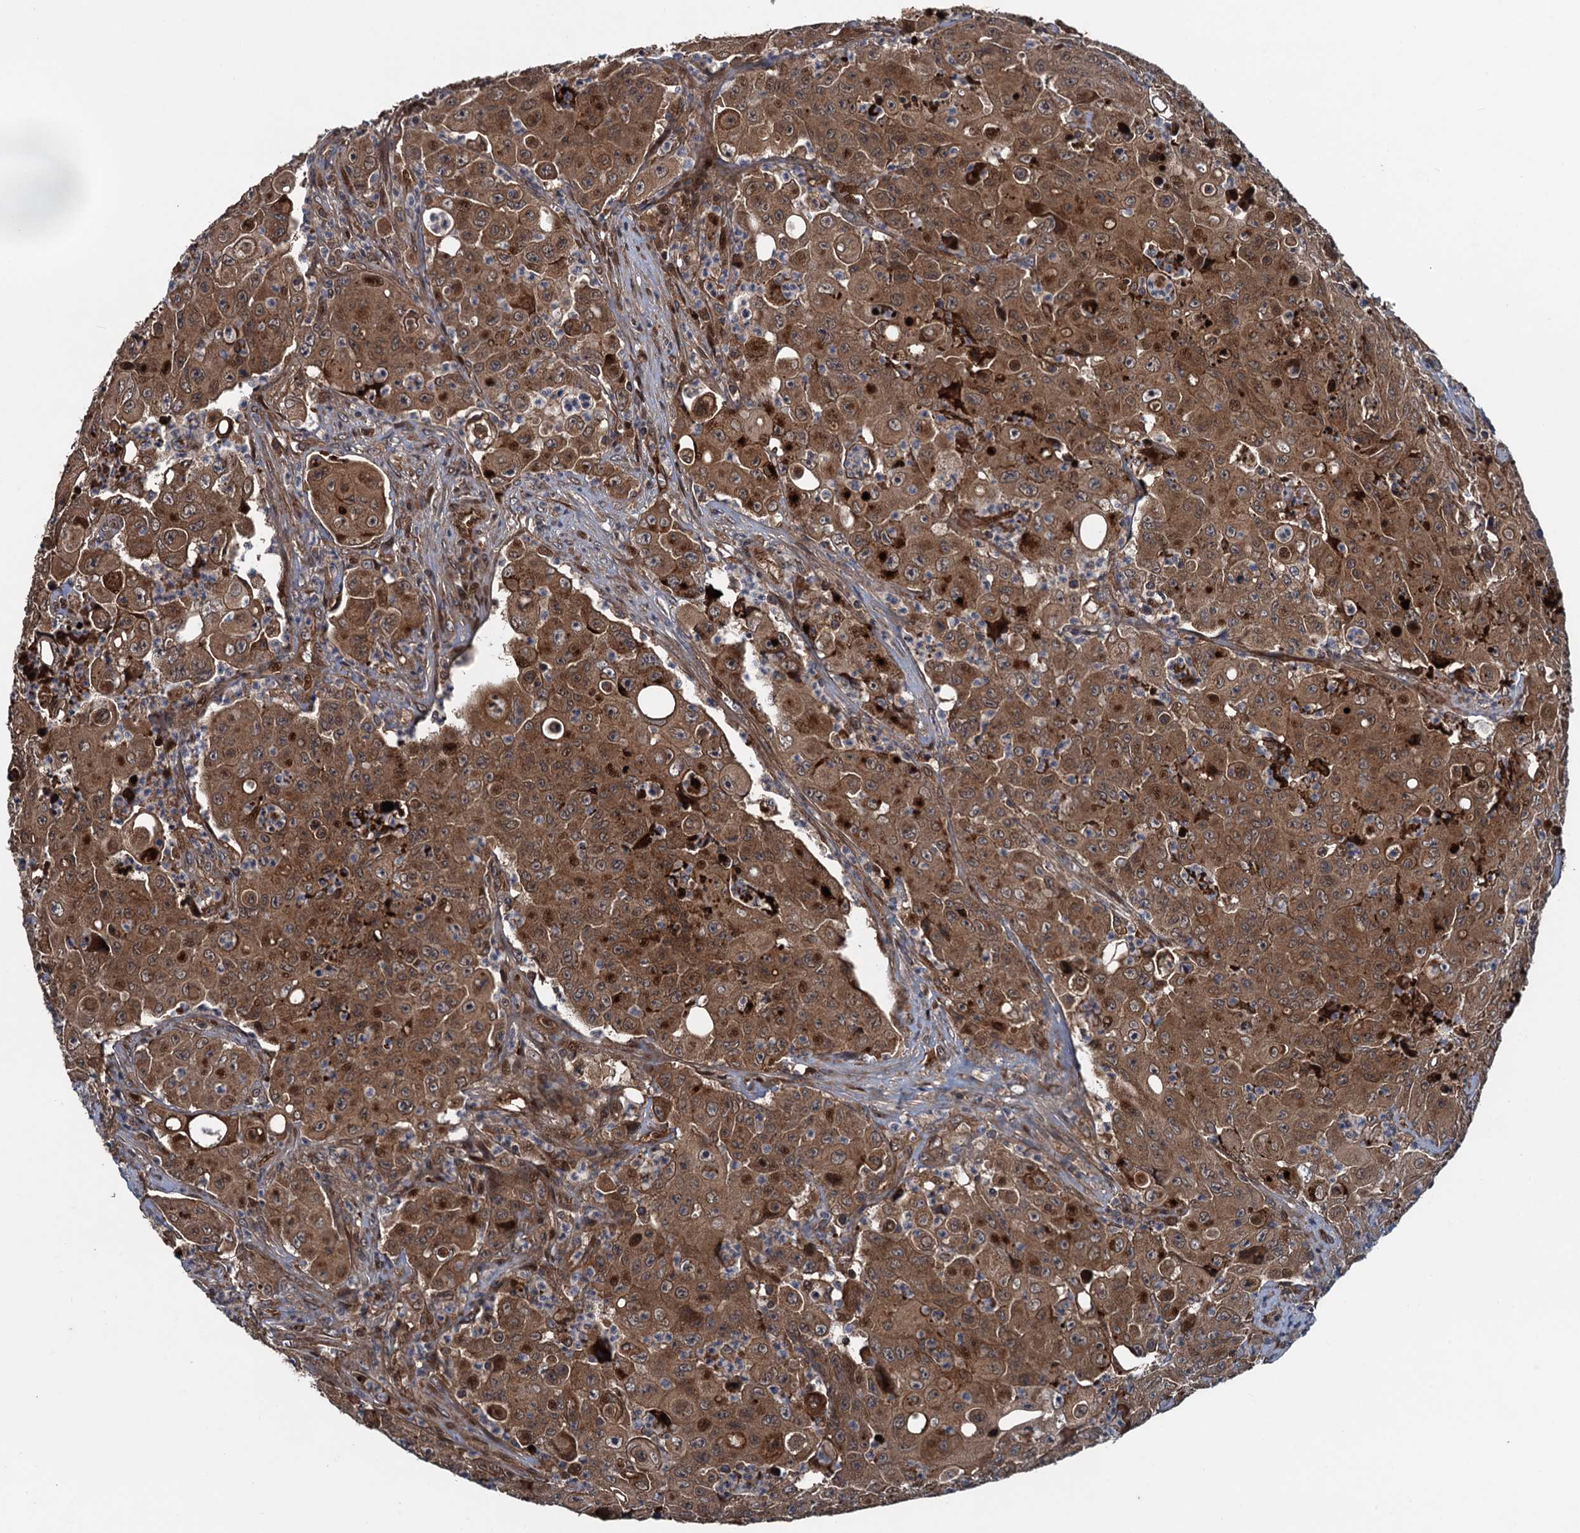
{"staining": {"intensity": "moderate", "quantity": ">75%", "location": "cytoplasmic/membranous,nuclear"}, "tissue": "colorectal cancer", "cell_type": "Tumor cells", "image_type": "cancer", "snomed": [{"axis": "morphology", "description": "Adenocarcinoma, NOS"}, {"axis": "topography", "description": "Colon"}], "caption": "A brown stain labels moderate cytoplasmic/membranous and nuclear staining of a protein in colorectal cancer tumor cells.", "gene": "RHOBTB1", "patient": {"sex": "male", "age": 51}}